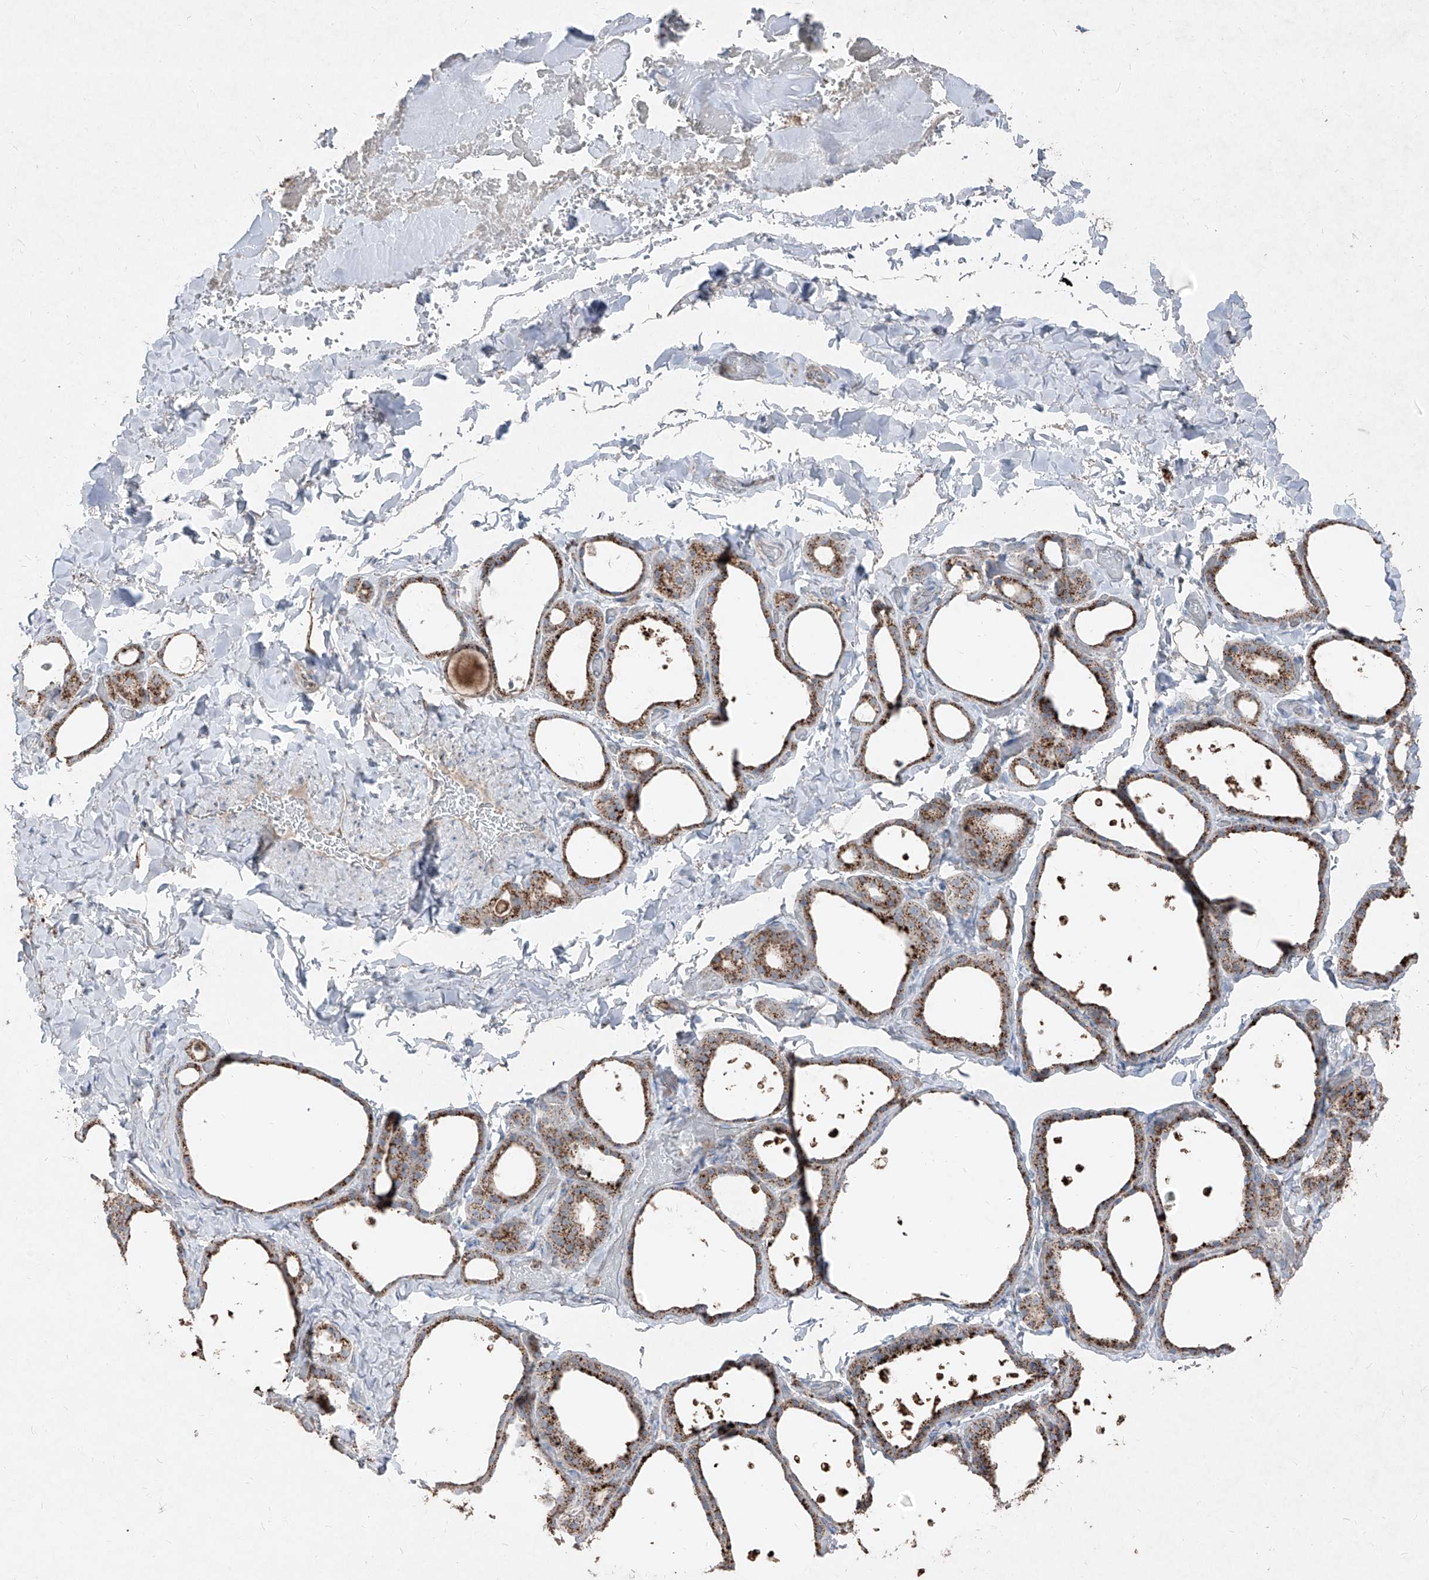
{"staining": {"intensity": "moderate", "quantity": ">75%", "location": "cytoplasmic/membranous"}, "tissue": "thyroid gland", "cell_type": "Glandular cells", "image_type": "normal", "snomed": [{"axis": "morphology", "description": "Normal tissue, NOS"}, {"axis": "topography", "description": "Thyroid gland"}], "caption": "Thyroid gland stained with immunohistochemistry exhibits moderate cytoplasmic/membranous expression in about >75% of glandular cells. The protein is shown in brown color, while the nuclei are stained blue.", "gene": "ABCD3", "patient": {"sex": "female", "age": 44}}